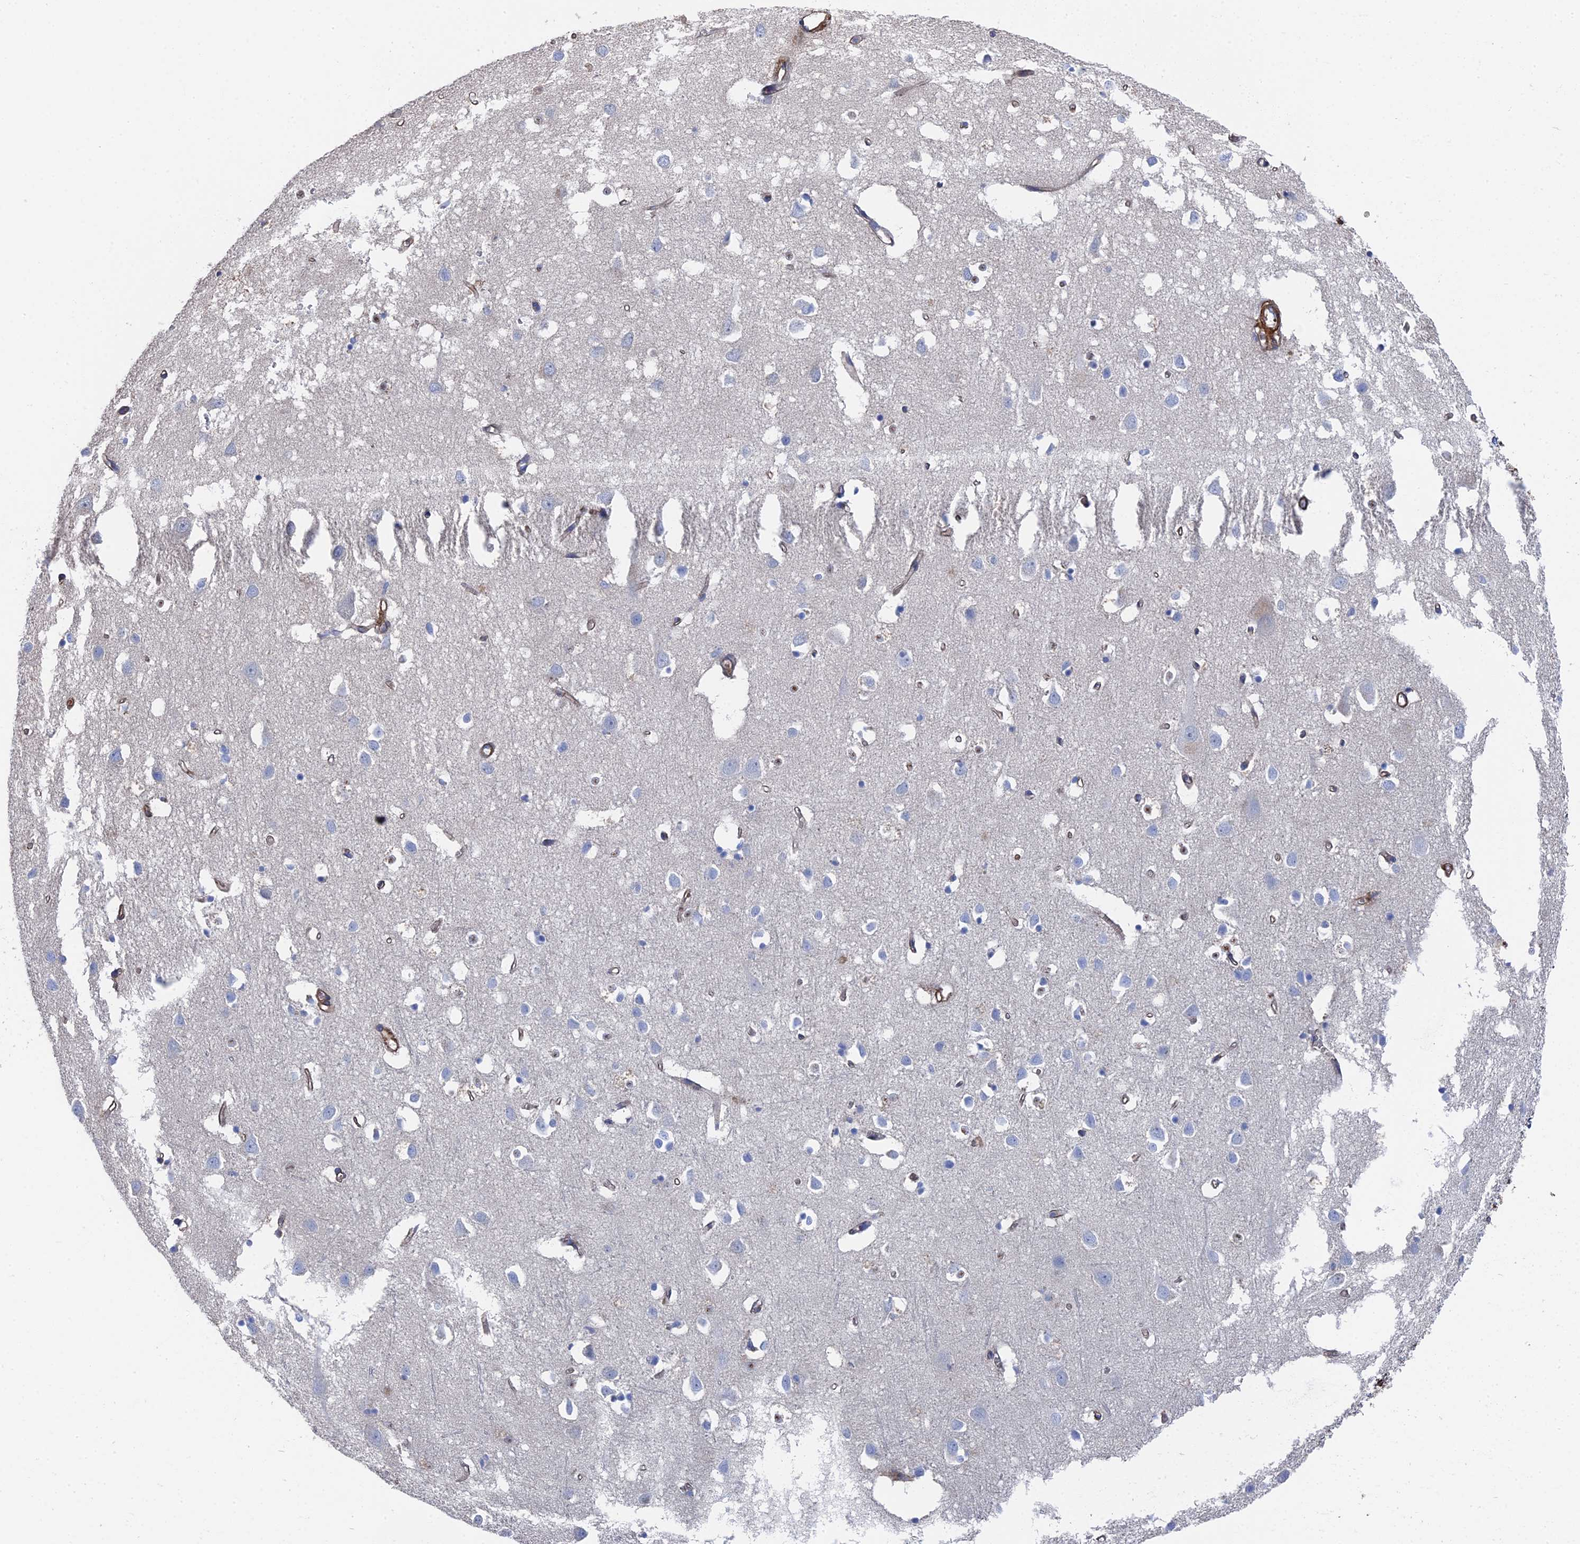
{"staining": {"intensity": "moderate", "quantity": "25%-75%", "location": "cytoplasmic/membranous"}, "tissue": "cerebral cortex", "cell_type": "Endothelial cells", "image_type": "normal", "snomed": [{"axis": "morphology", "description": "Normal tissue, NOS"}, {"axis": "topography", "description": "Cerebral cortex"}], "caption": "Immunohistochemistry photomicrograph of benign human cerebral cortex stained for a protein (brown), which exhibits medium levels of moderate cytoplasmic/membranous positivity in approximately 25%-75% of endothelial cells.", "gene": "STRA6", "patient": {"sex": "female", "age": 64}}